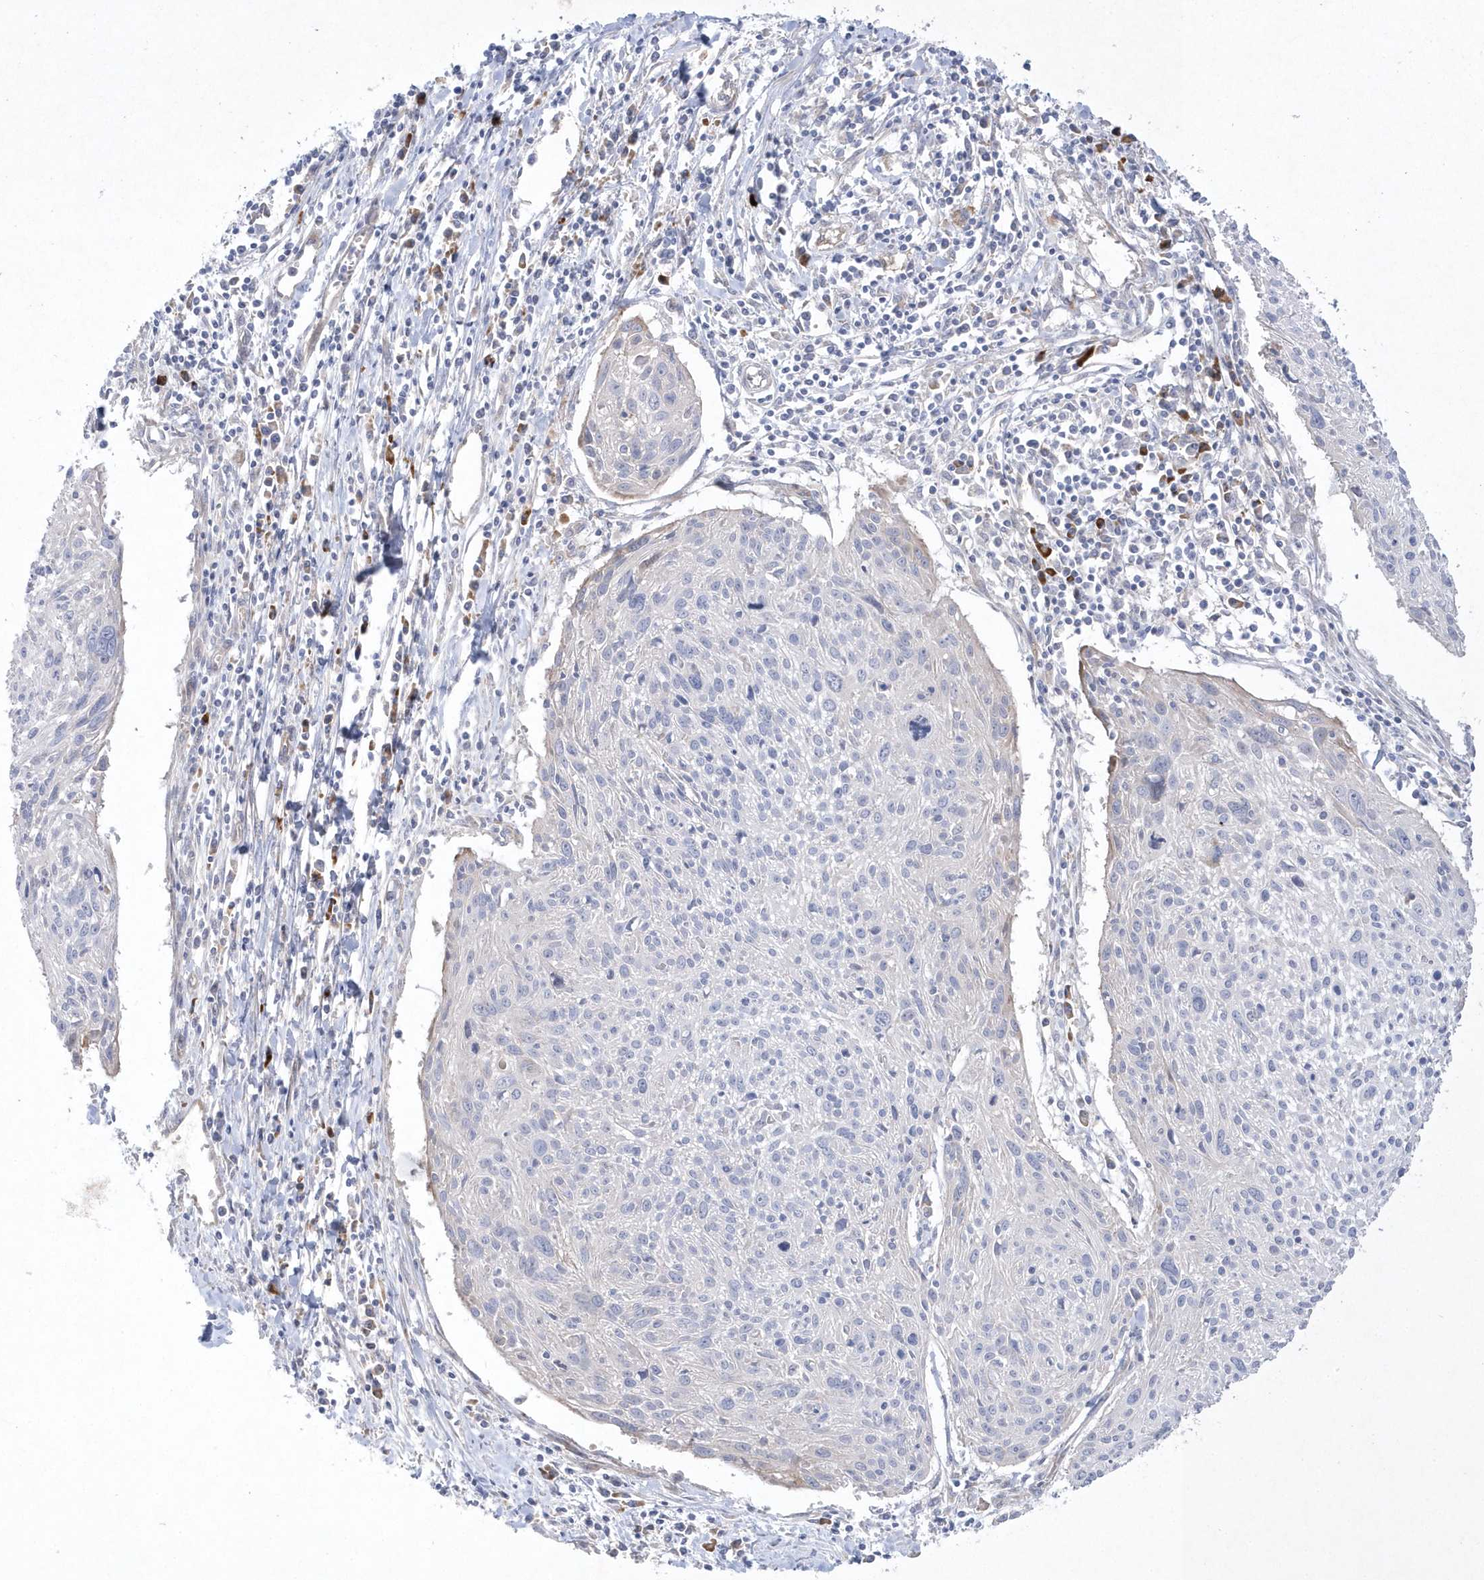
{"staining": {"intensity": "negative", "quantity": "none", "location": "none"}, "tissue": "cervical cancer", "cell_type": "Tumor cells", "image_type": "cancer", "snomed": [{"axis": "morphology", "description": "Squamous cell carcinoma, NOS"}, {"axis": "topography", "description": "Cervix"}], "caption": "High magnification brightfield microscopy of cervical cancer stained with DAB (3,3'-diaminobenzidine) (brown) and counterstained with hematoxylin (blue): tumor cells show no significant expression.", "gene": "TMEM132B", "patient": {"sex": "female", "age": 51}}